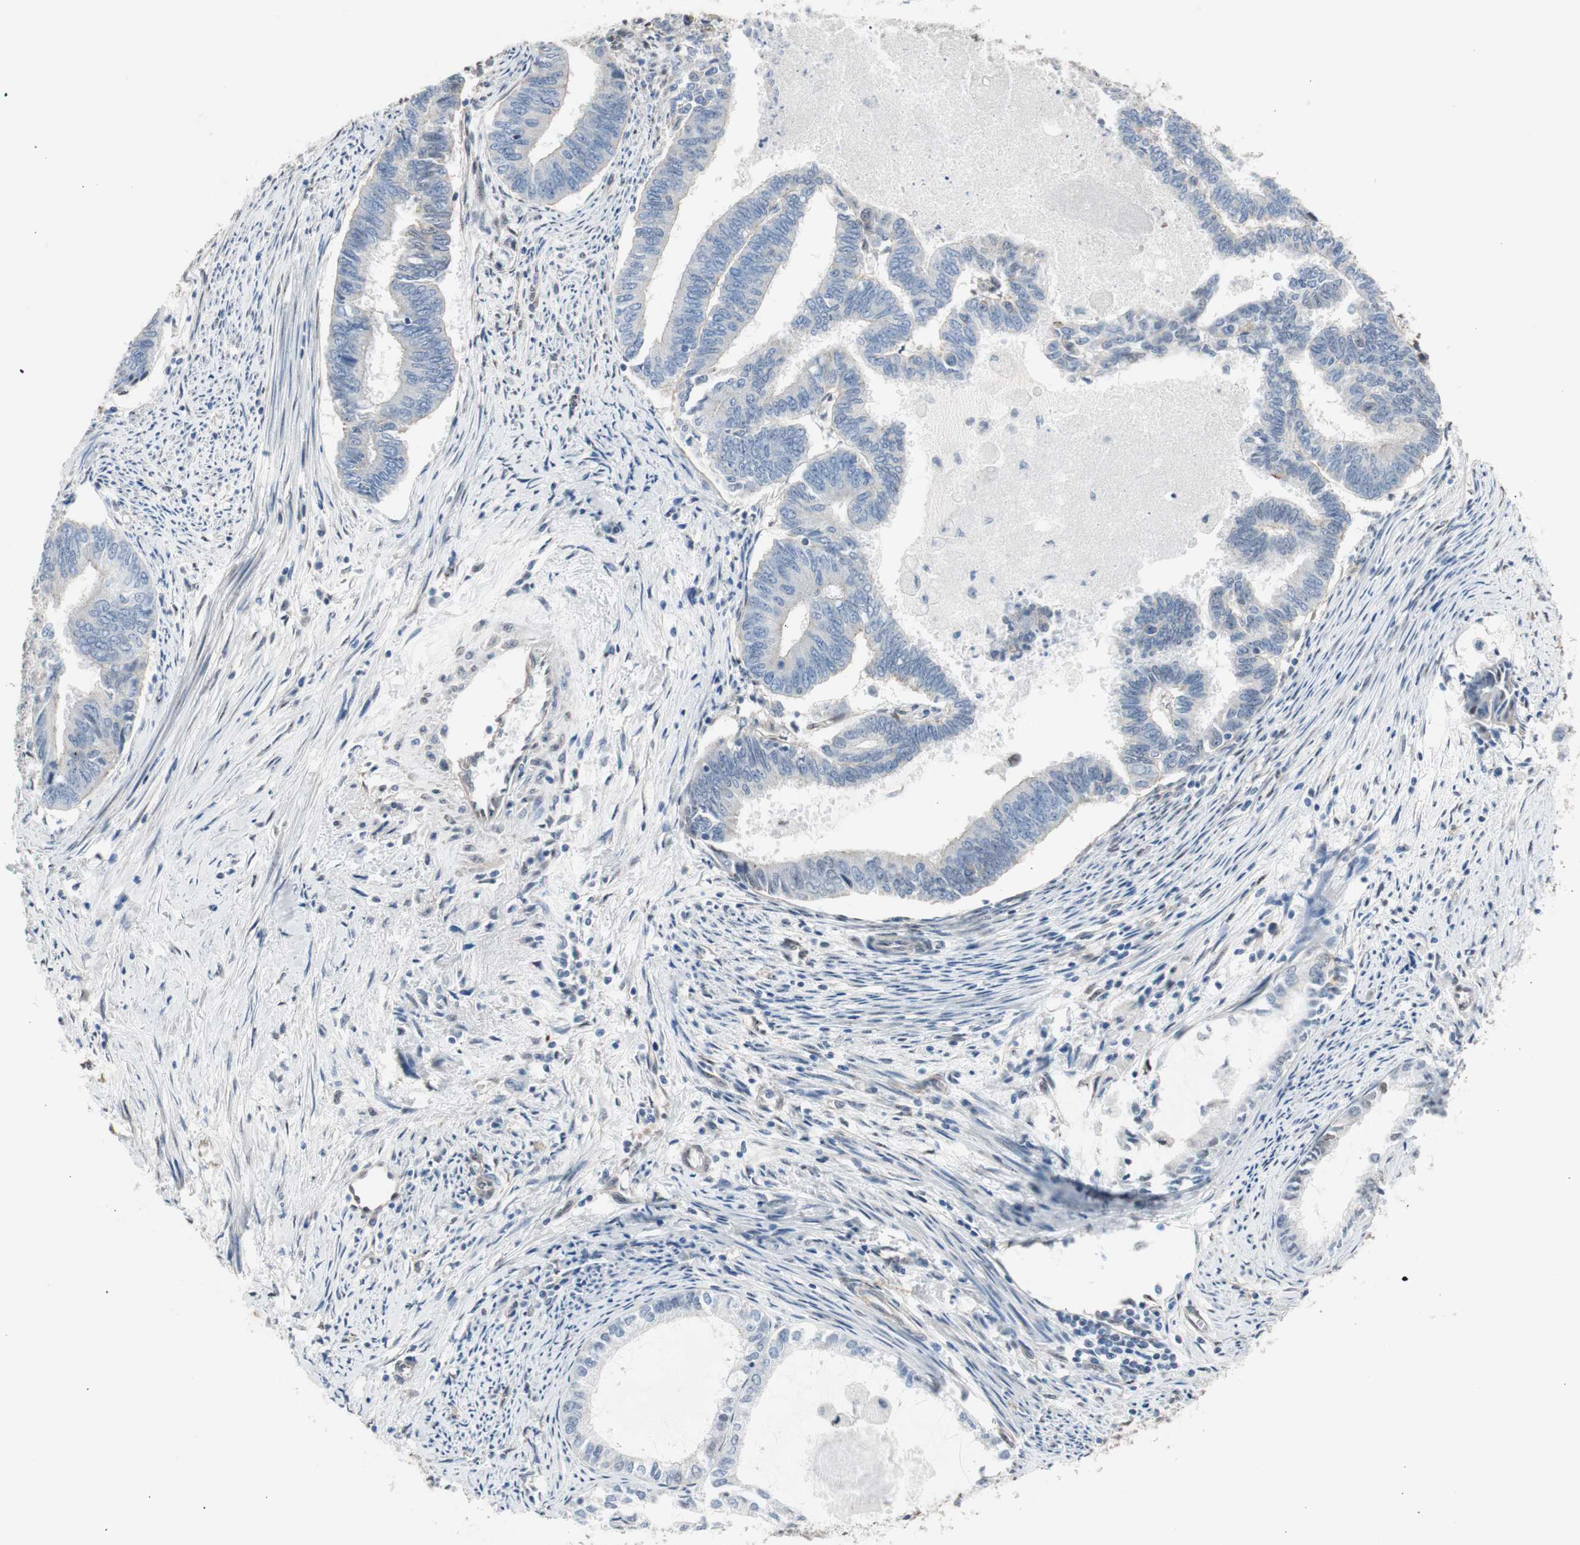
{"staining": {"intensity": "negative", "quantity": "none", "location": "none"}, "tissue": "endometrial cancer", "cell_type": "Tumor cells", "image_type": "cancer", "snomed": [{"axis": "morphology", "description": "Adenocarcinoma, NOS"}, {"axis": "topography", "description": "Endometrium"}], "caption": "The photomicrograph reveals no staining of tumor cells in endometrial cancer (adenocarcinoma).", "gene": "PML", "patient": {"sex": "female", "age": 86}}